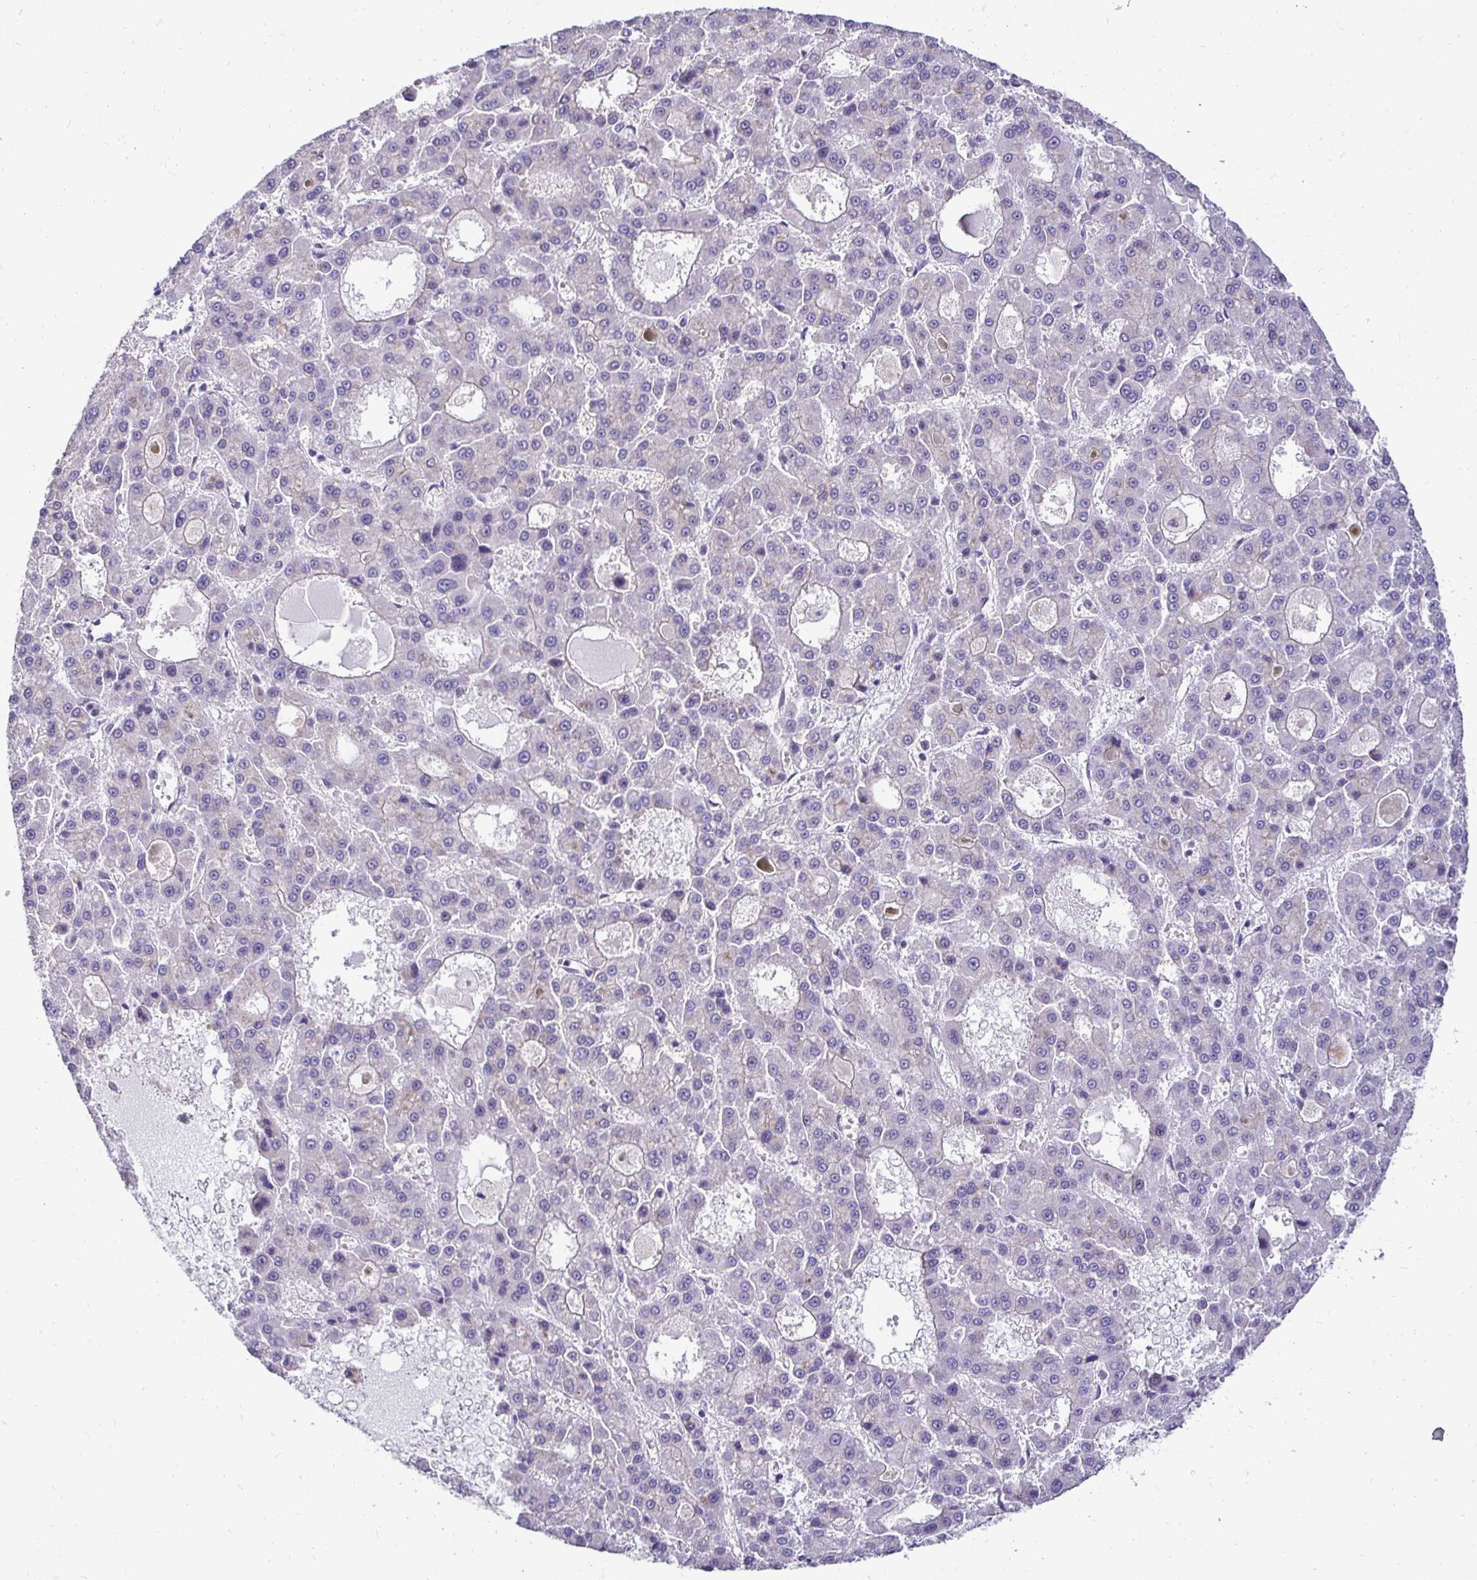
{"staining": {"intensity": "negative", "quantity": "none", "location": "none"}, "tissue": "liver cancer", "cell_type": "Tumor cells", "image_type": "cancer", "snomed": [{"axis": "morphology", "description": "Carcinoma, Hepatocellular, NOS"}, {"axis": "topography", "description": "Liver"}], "caption": "The histopathology image demonstrates no significant staining in tumor cells of hepatocellular carcinoma (liver). Nuclei are stained in blue.", "gene": "SLC9A1", "patient": {"sex": "male", "age": 70}}